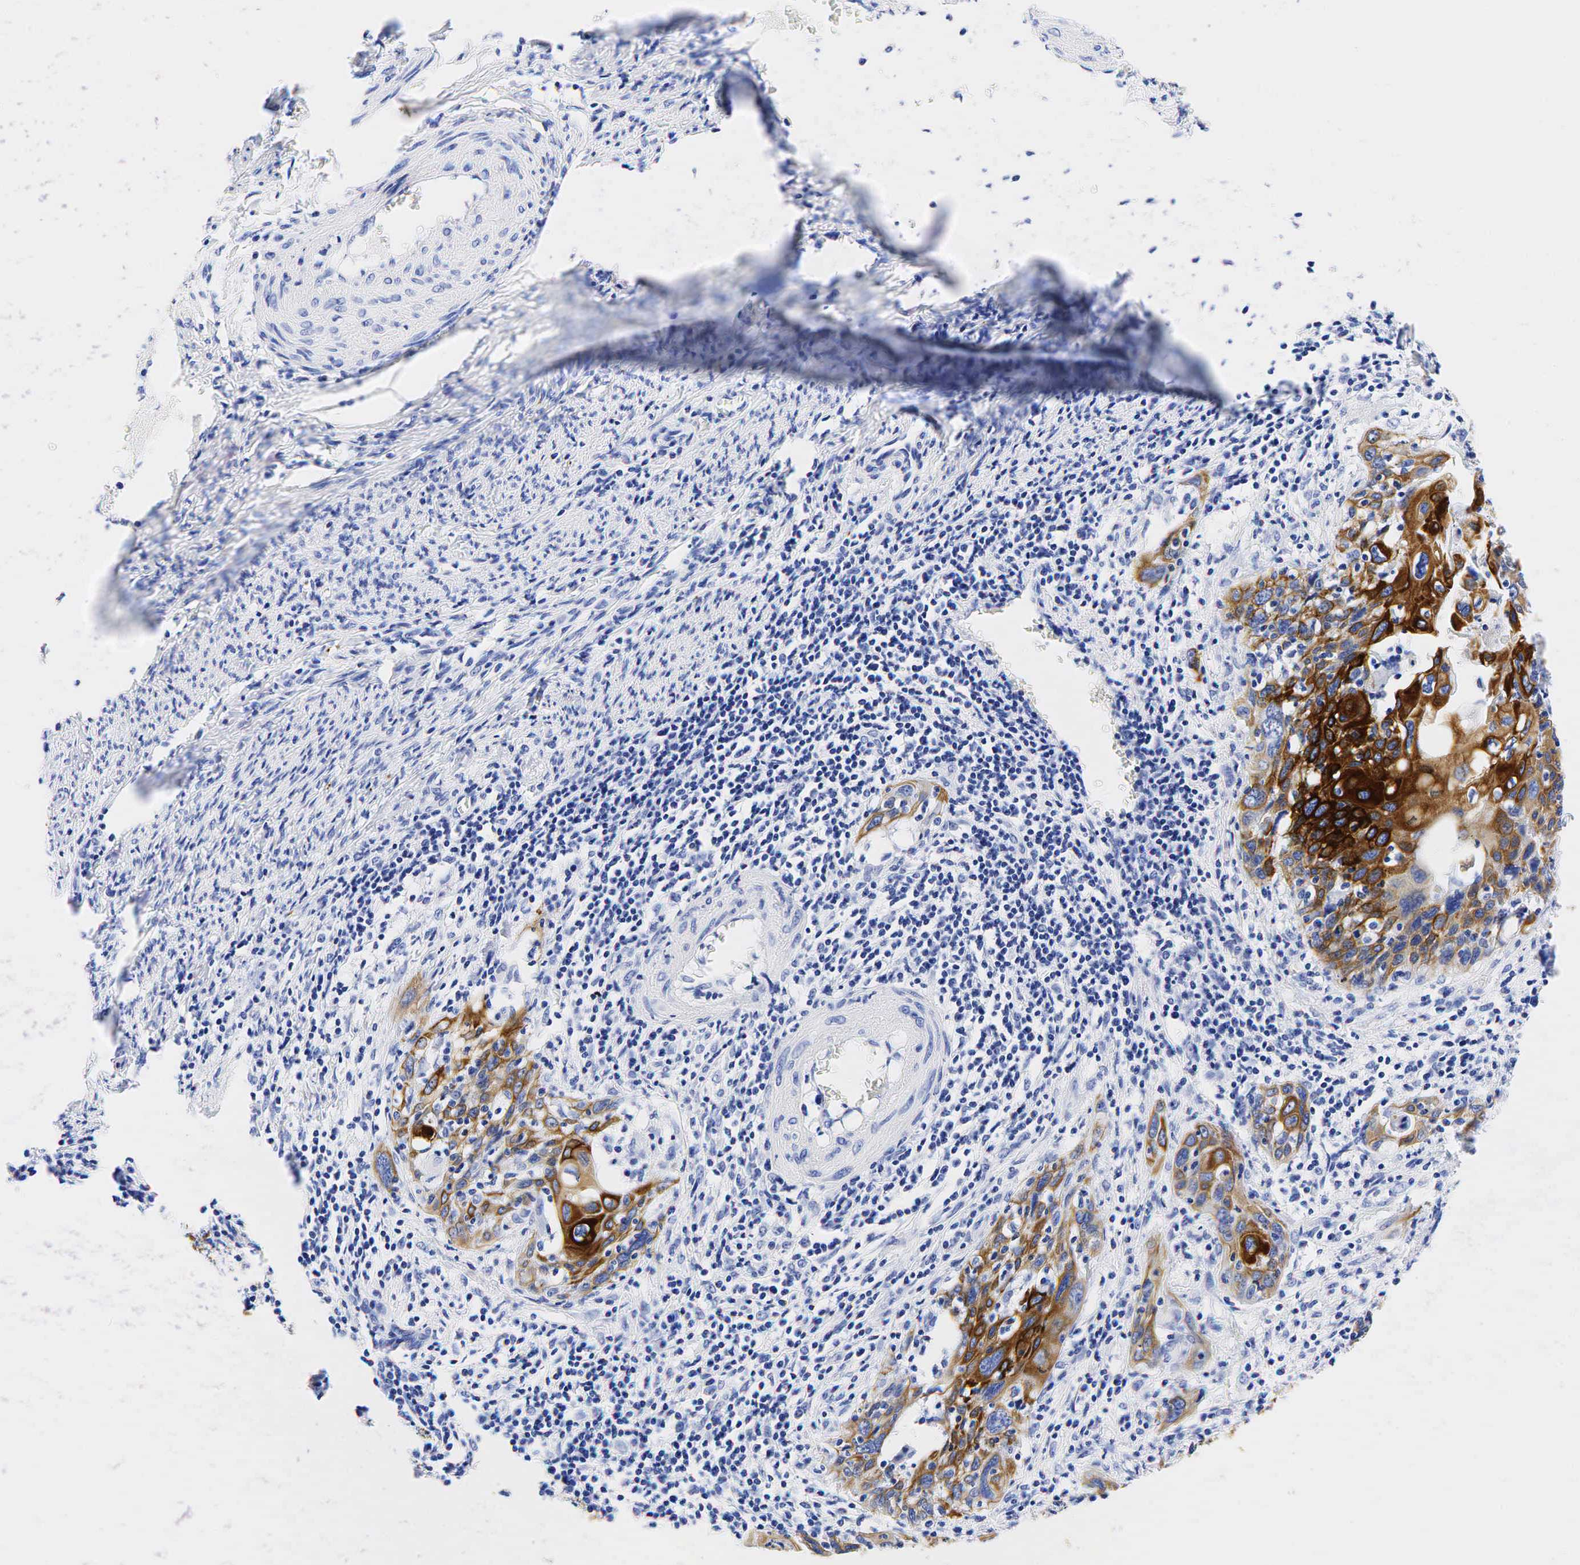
{"staining": {"intensity": "moderate", "quantity": ">75%", "location": "cytoplasmic/membranous"}, "tissue": "cervical cancer", "cell_type": "Tumor cells", "image_type": "cancer", "snomed": [{"axis": "morphology", "description": "Squamous cell carcinoma, NOS"}, {"axis": "topography", "description": "Cervix"}], "caption": "Protein expression analysis of cervical cancer reveals moderate cytoplasmic/membranous staining in about >75% of tumor cells.", "gene": "KRT19", "patient": {"sex": "female", "age": 54}}